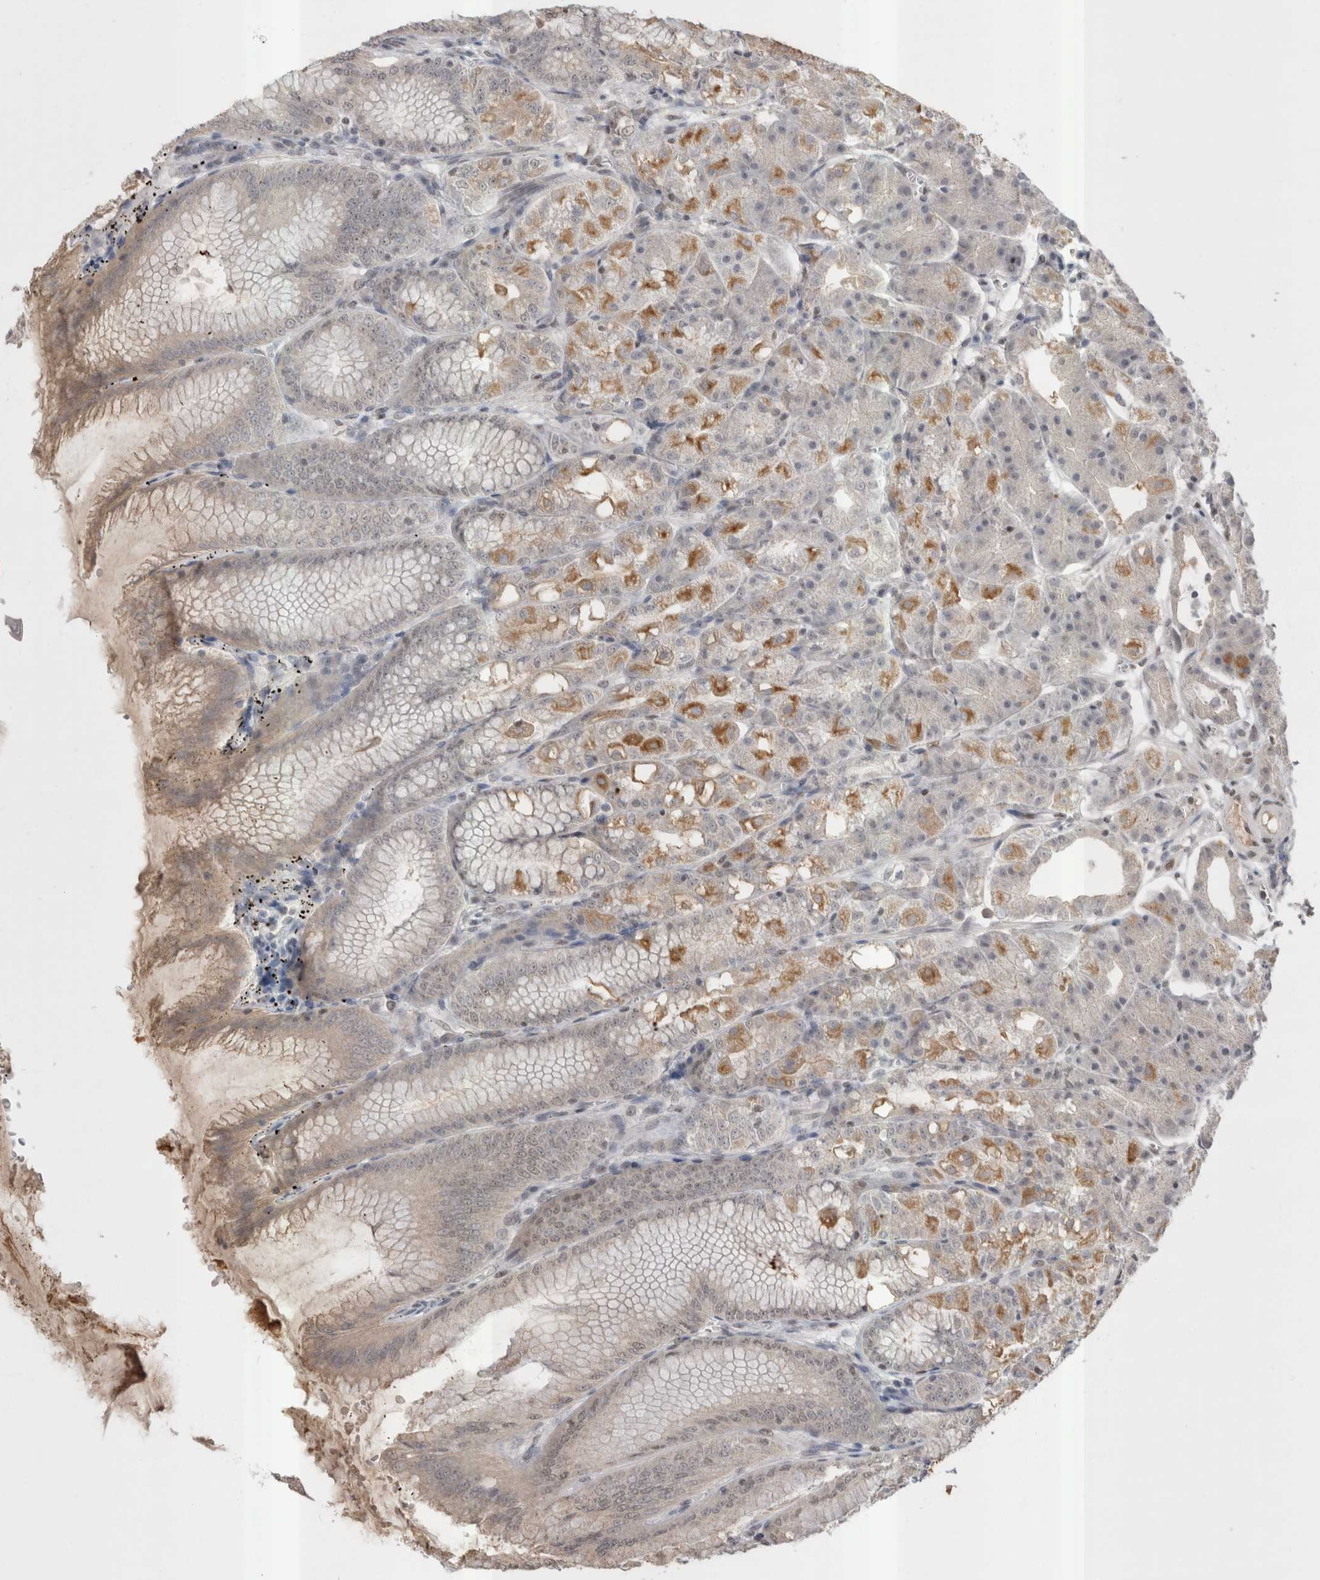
{"staining": {"intensity": "moderate", "quantity": ">75%", "location": "cytoplasmic/membranous,nuclear"}, "tissue": "stomach", "cell_type": "Glandular cells", "image_type": "normal", "snomed": [{"axis": "morphology", "description": "Normal tissue, NOS"}, {"axis": "topography", "description": "Stomach, lower"}], "caption": "A brown stain labels moderate cytoplasmic/membranous,nuclear expression of a protein in glandular cells of unremarkable human stomach.", "gene": "DAXX", "patient": {"sex": "male", "age": 71}}